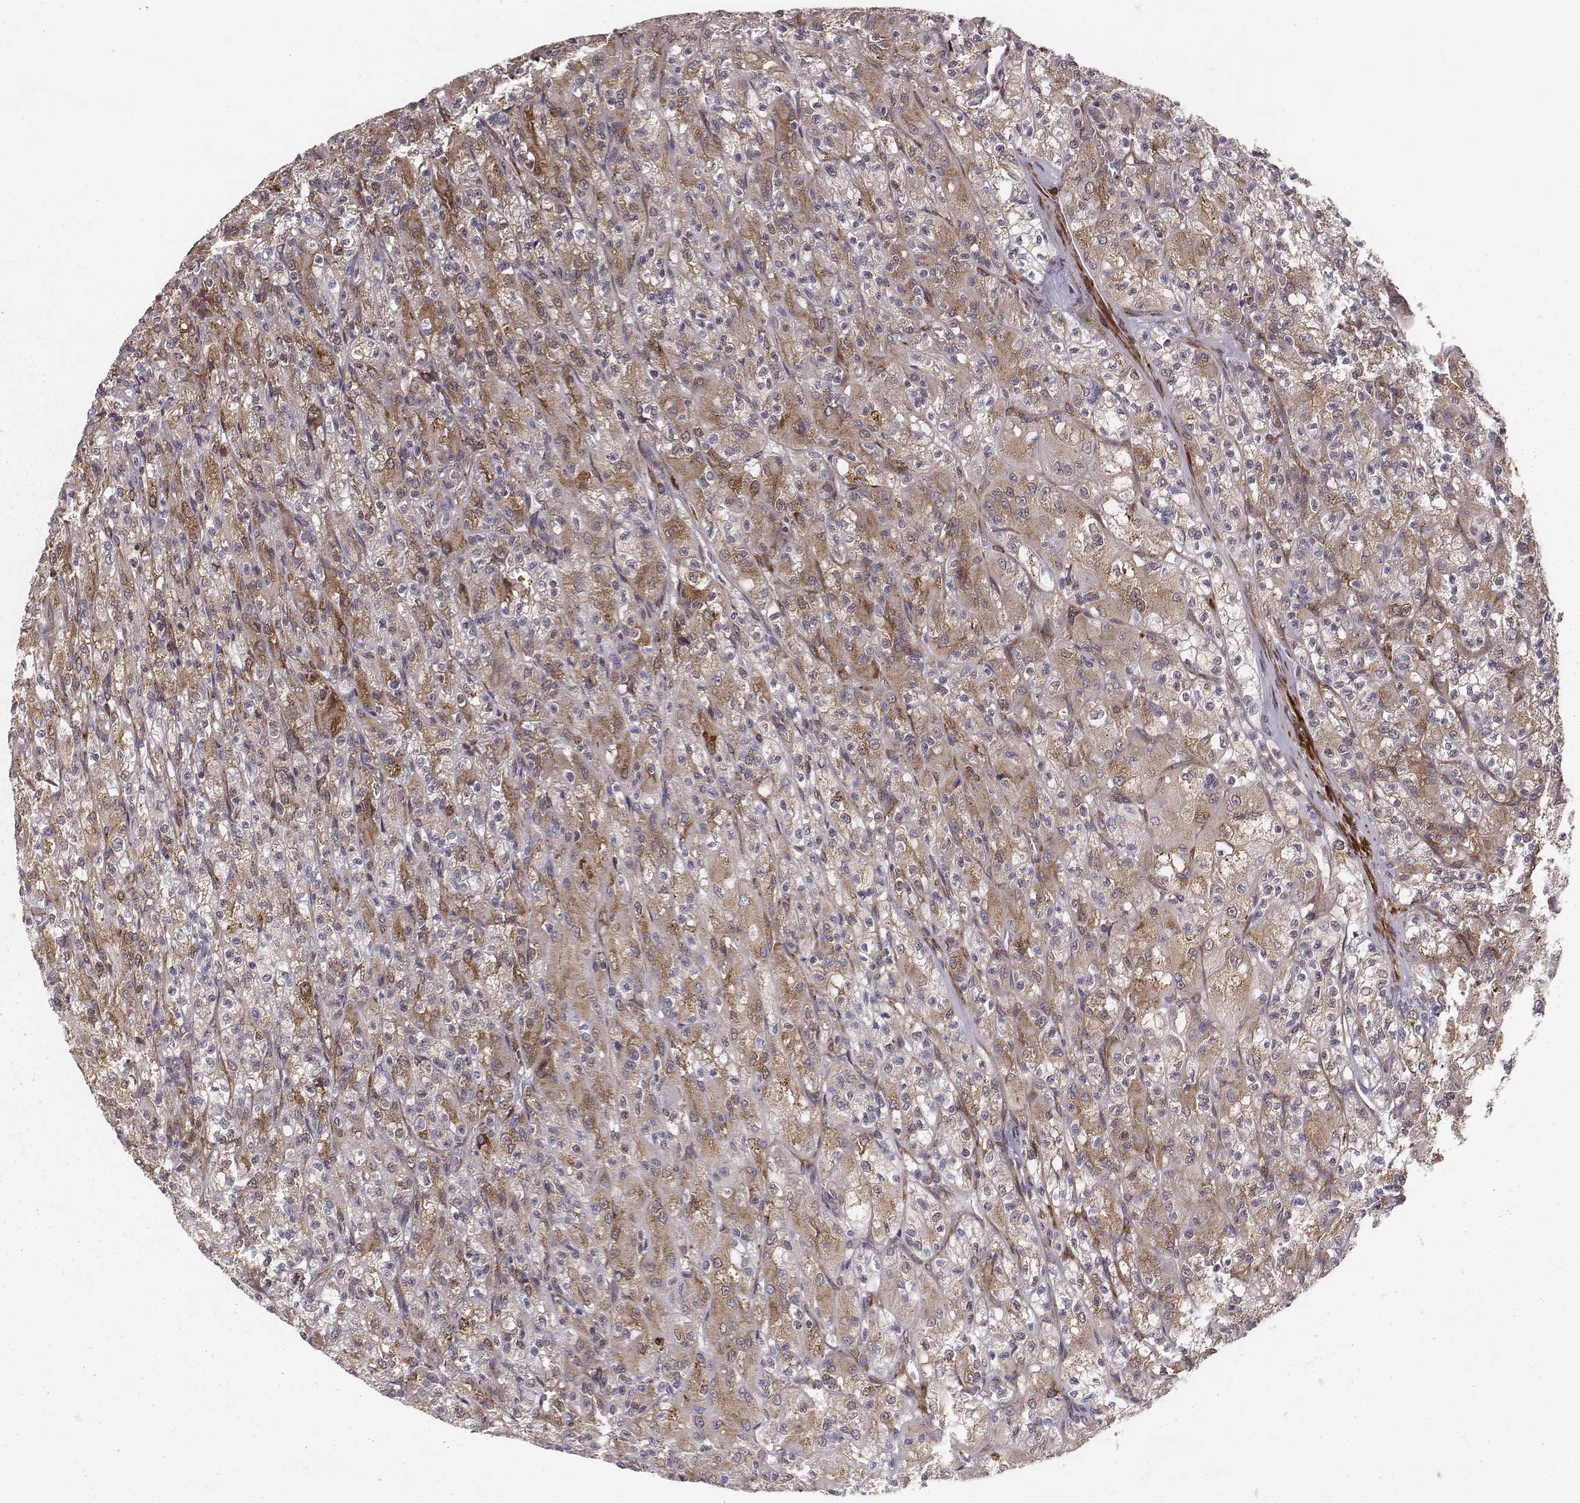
{"staining": {"intensity": "moderate", "quantity": "25%-75%", "location": "cytoplasmic/membranous"}, "tissue": "renal cancer", "cell_type": "Tumor cells", "image_type": "cancer", "snomed": [{"axis": "morphology", "description": "Adenocarcinoma, NOS"}, {"axis": "topography", "description": "Kidney"}], "caption": "High-magnification brightfield microscopy of renal adenocarcinoma stained with DAB (brown) and counterstained with hematoxylin (blue). tumor cells exhibit moderate cytoplasmic/membranous positivity is present in approximately25%-75% of cells.", "gene": "TXLNA", "patient": {"sex": "female", "age": 70}}